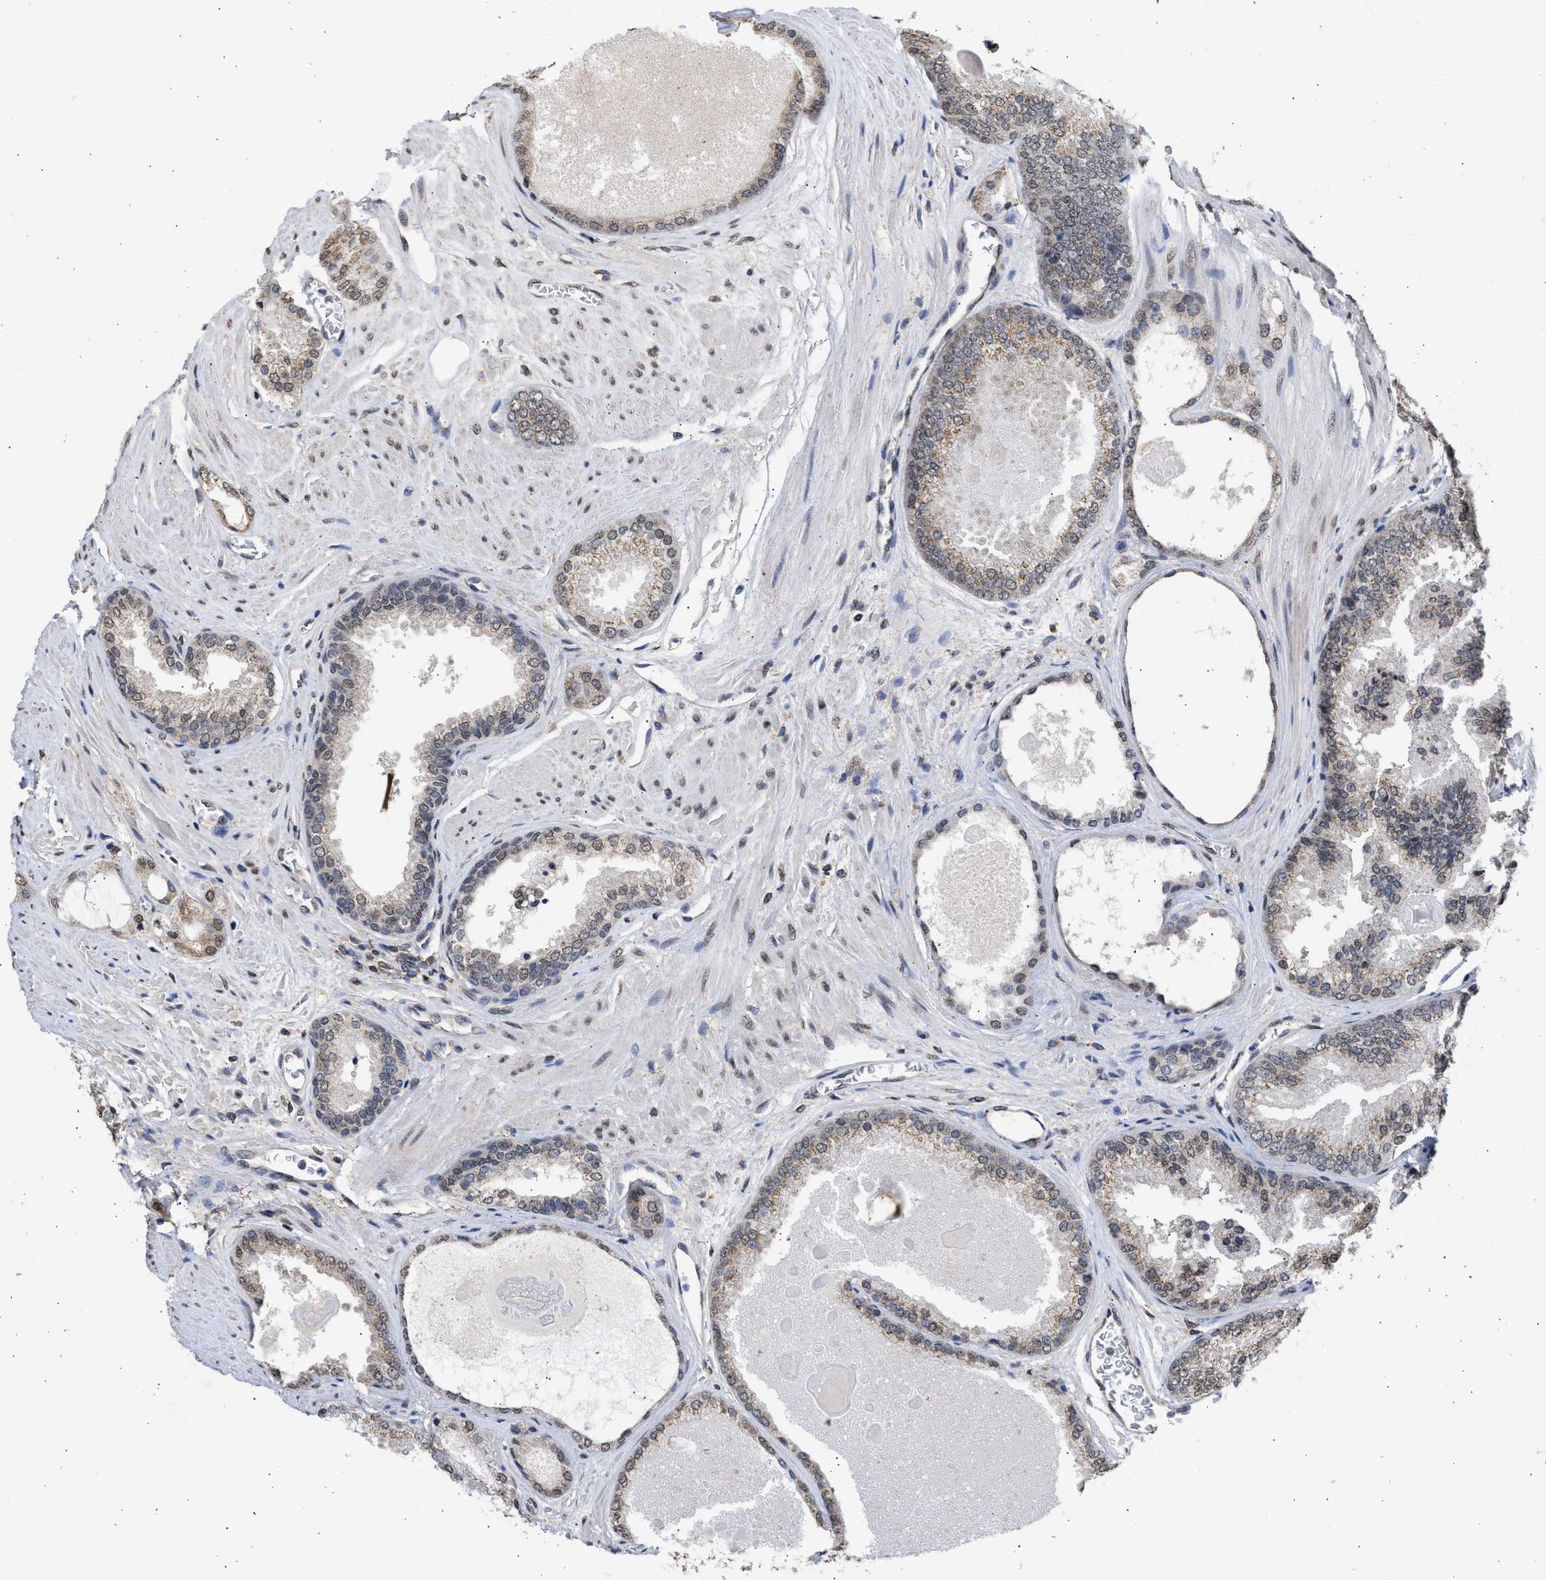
{"staining": {"intensity": "weak", "quantity": "<25%", "location": "cytoplasmic/membranous"}, "tissue": "prostate cancer", "cell_type": "Tumor cells", "image_type": "cancer", "snomed": [{"axis": "morphology", "description": "Adenocarcinoma, High grade"}, {"axis": "topography", "description": "Prostate"}], "caption": "A high-resolution histopathology image shows immunohistochemistry (IHC) staining of prostate cancer (adenocarcinoma (high-grade)), which displays no significant positivity in tumor cells.", "gene": "NUP35", "patient": {"sex": "male", "age": 65}}